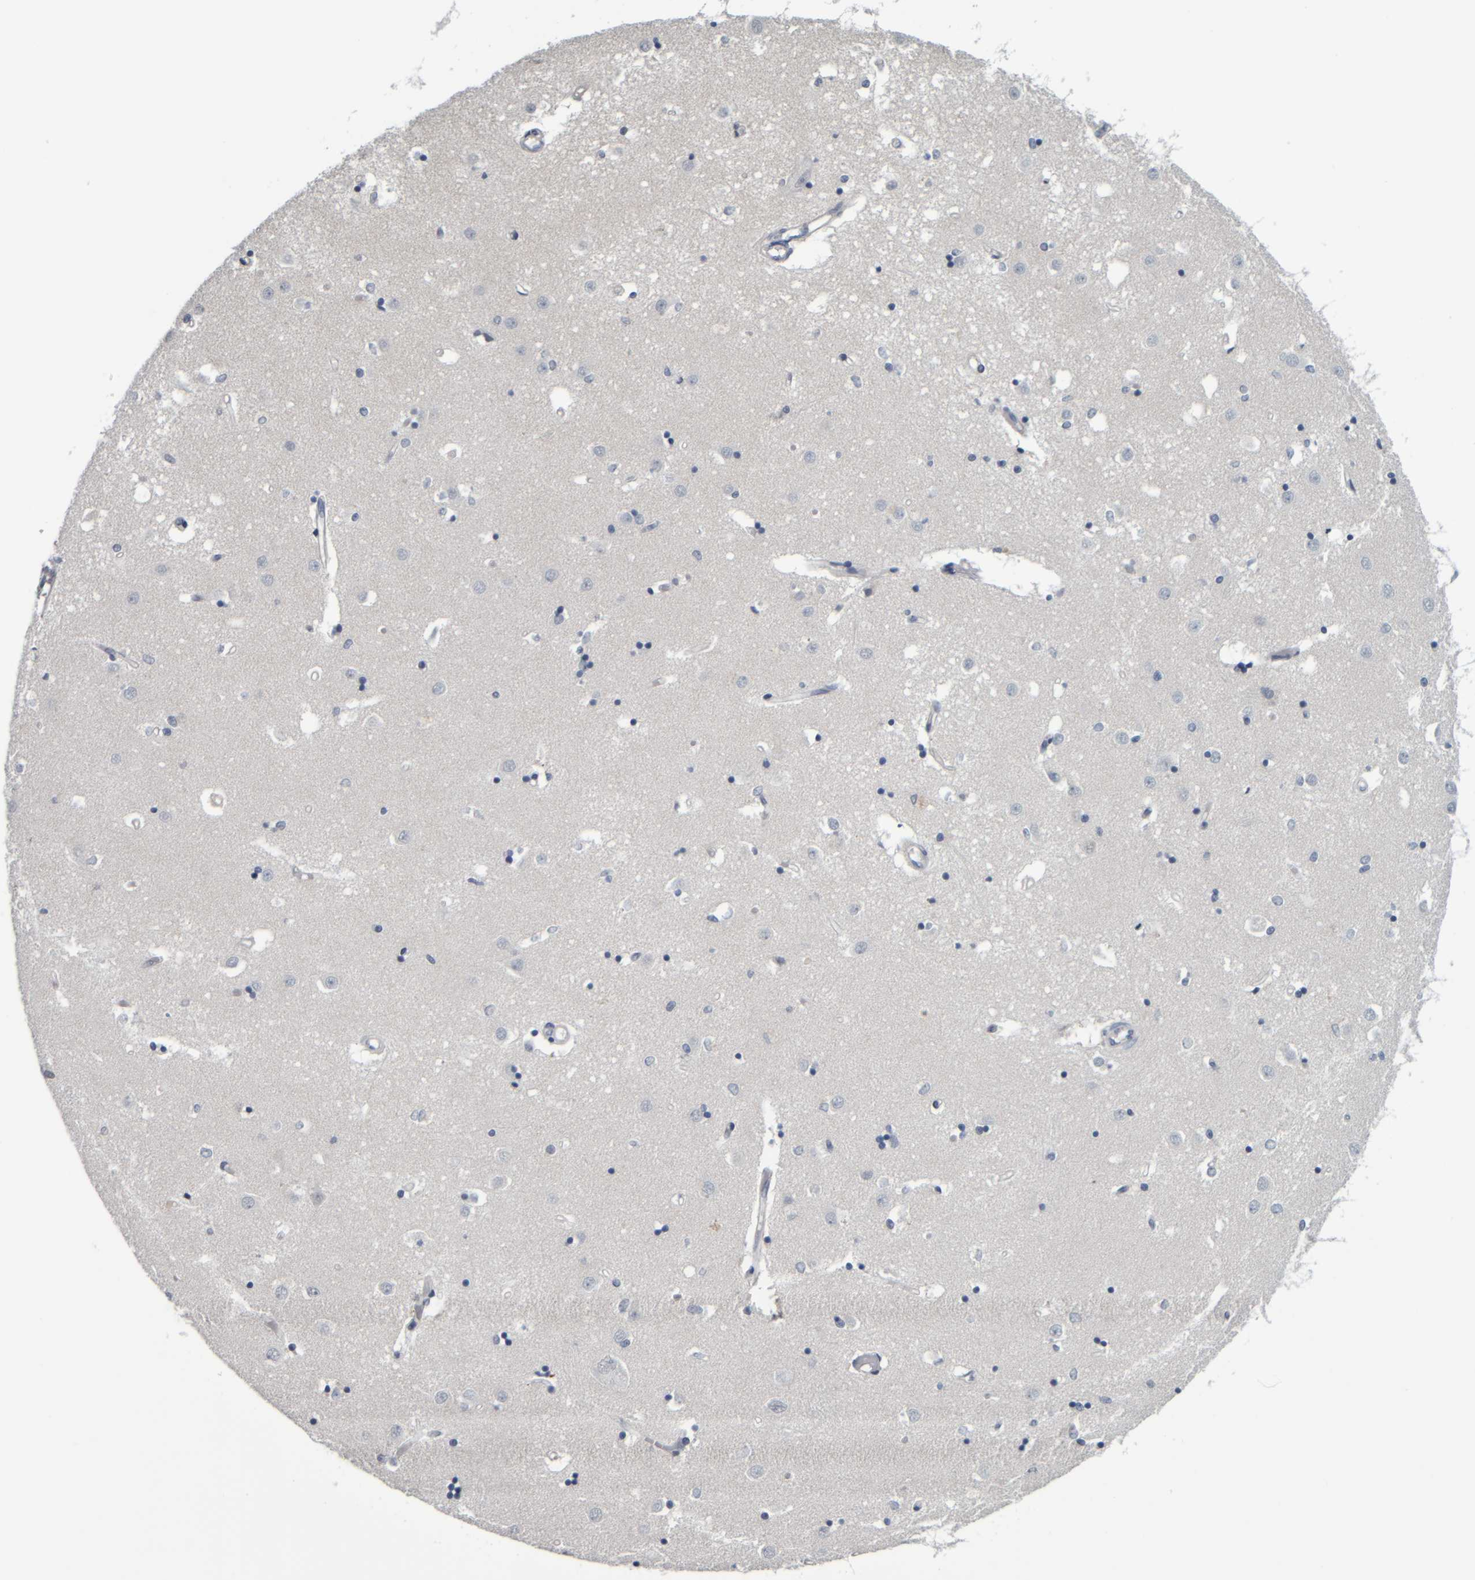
{"staining": {"intensity": "negative", "quantity": "none", "location": "none"}, "tissue": "caudate", "cell_type": "Glial cells", "image_type": "normal", "snomed": [{"axis": "morphology", "description": "Normal tissue, NOS"}, {"axis": "topography", "description": "Lateral ventricle wall"}], "caption": "Histopathology image shows no protein positivity in glial cells of unremarkable caudate.", "gene": "COL14A1", "patient": {"sex": "male", "age": 45}}